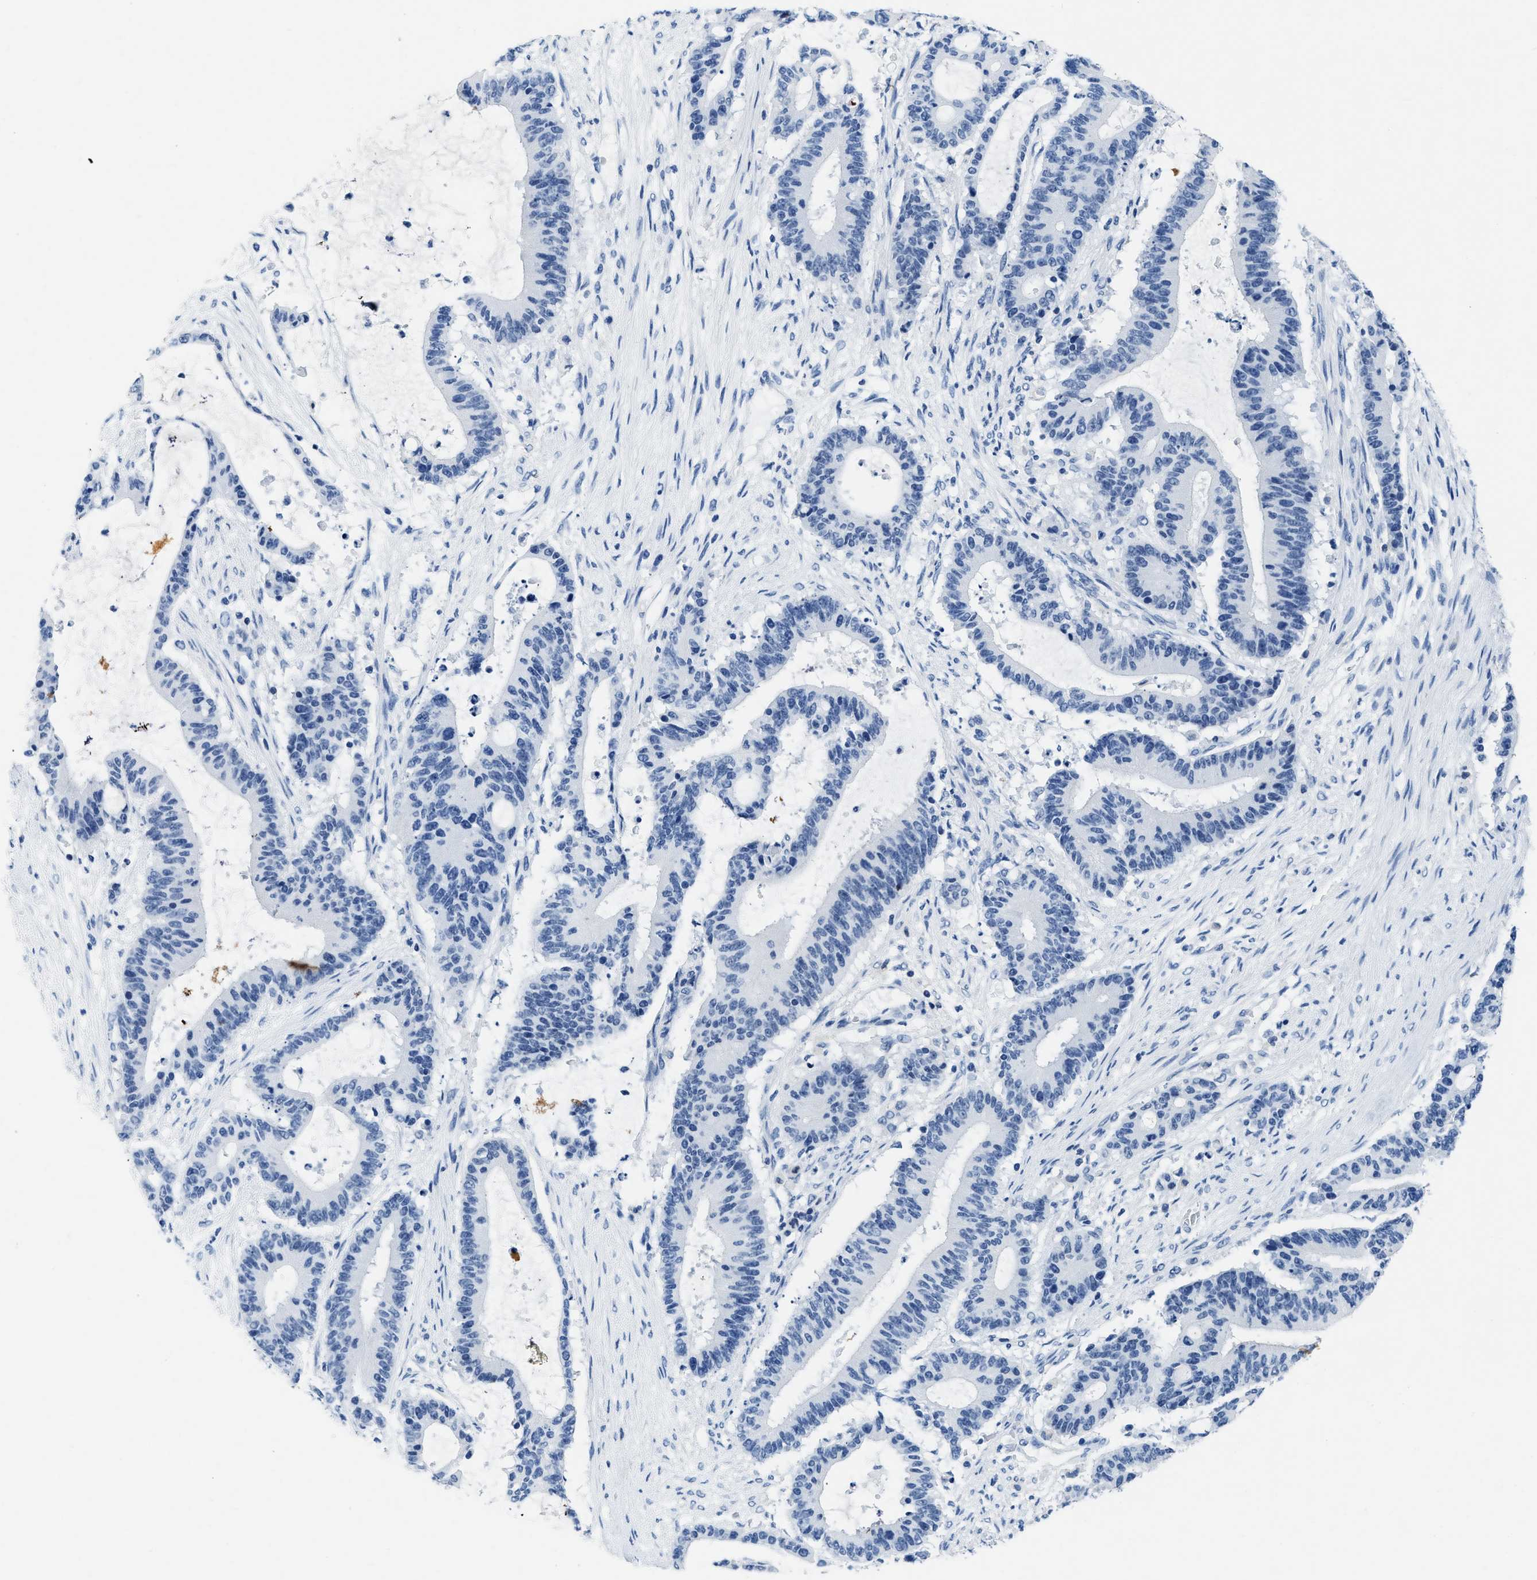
{"staining": {"intensity": "negative", "quantity": "none", "location": "none"}, "tissue": "liver cancer", "cell_type": "Tumor cells", "image_type": "cancer", "snomed": [{"axis": "morphology", "description": "Cholangiocarcinoma"}, {"axis": "topography", "description": "Liver"}], "caption": "Immunohistochemistry (IHC) of liver cholangiocarcinoma displays no staining in tumor cells.", "gene": "NFATC2", "patient": {"sex": "female", "age": 73}}